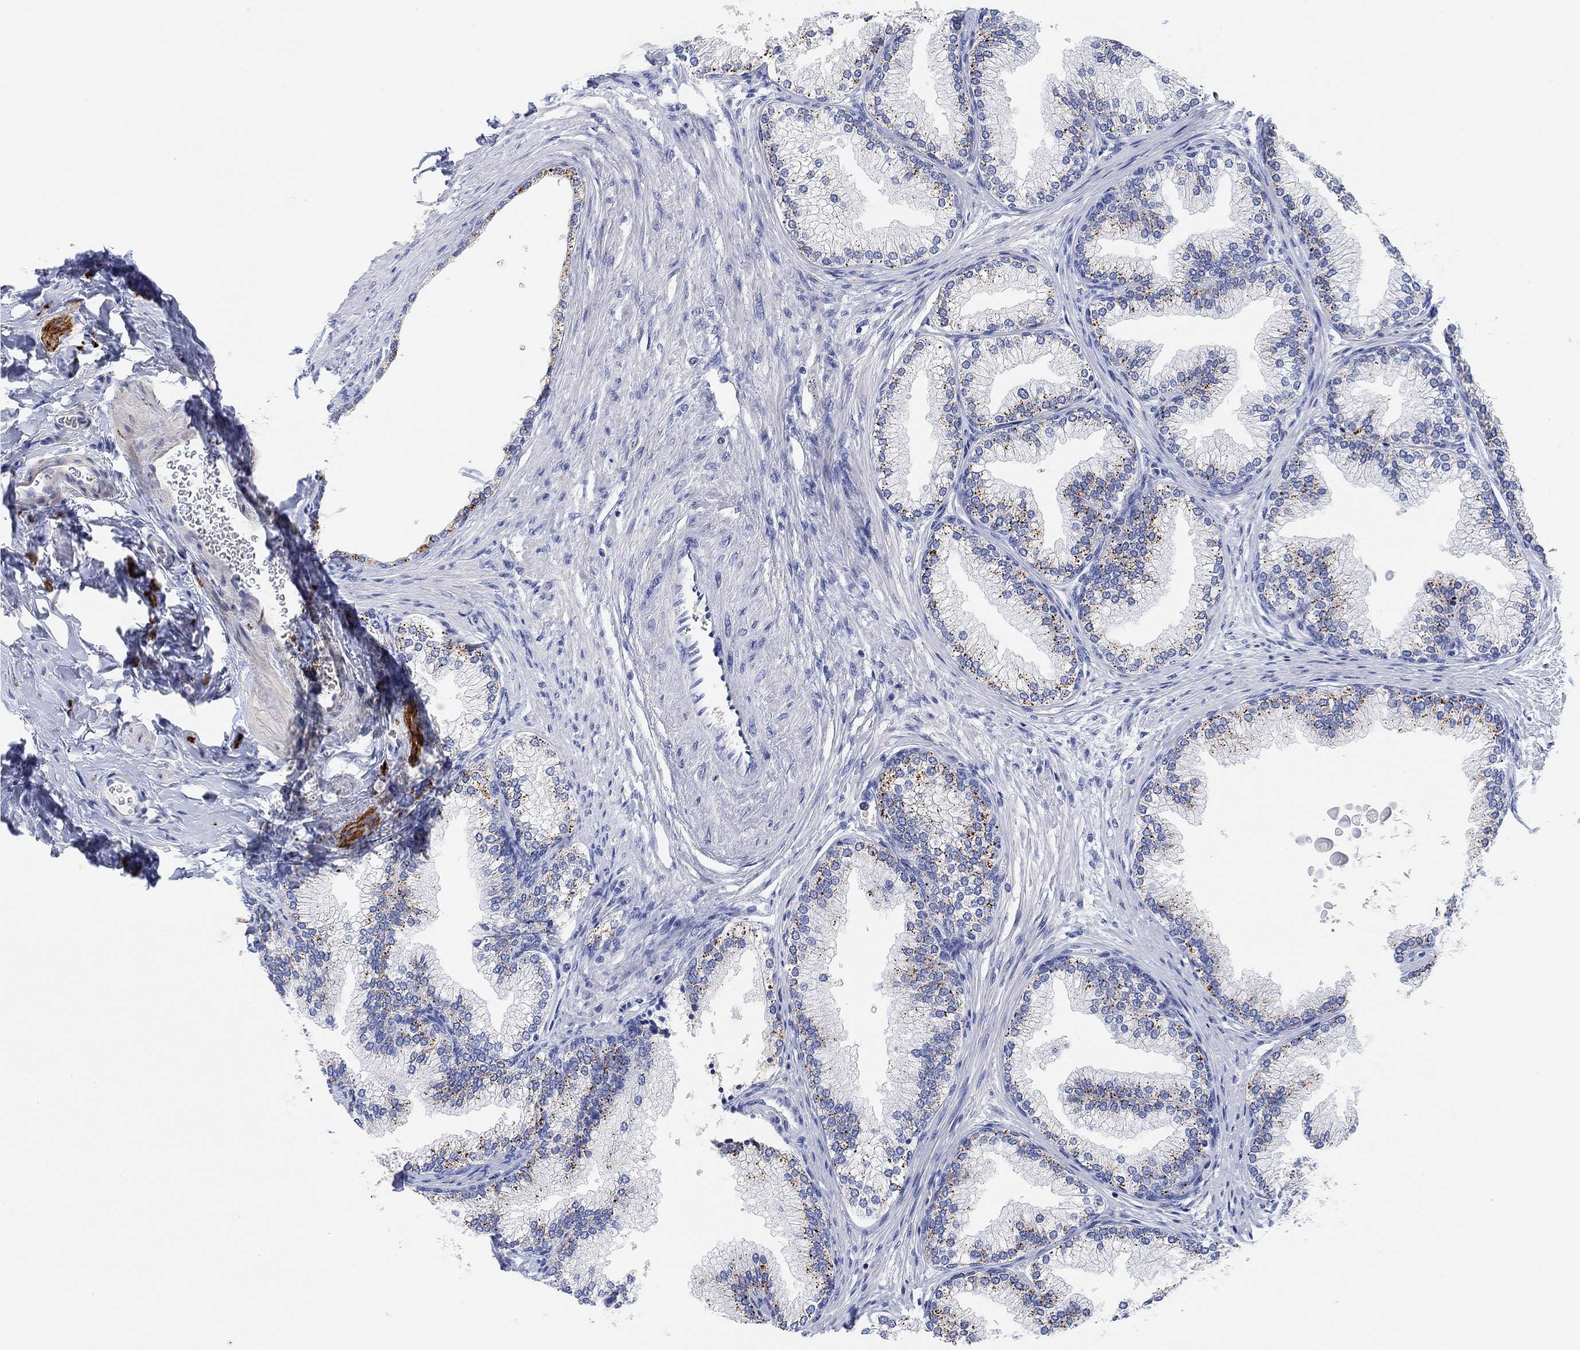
{"staining": {"intensity": "moderate", "quantity": "<25%", "location": "cytoplasmic/membranous"}, "tissue": "prostate", "cell_type": "Glandular cells", "image_type": "normal", "snomed": [{"axis": "morphology", "description": "Normal tissue, NOS"}, {"axis": "topography", "description": "Prostate"}], "caption": "Immunohistochemistry (IHC) of benign prostate displays low levels of moderate cytoplasmic/membranous staining in approximately <25% of glandular cells. Ihc stains the protein in brown and the nuclei are stained blue.", "gene": "VAT1L", "patient": {"sex": "male", "age": 72}}